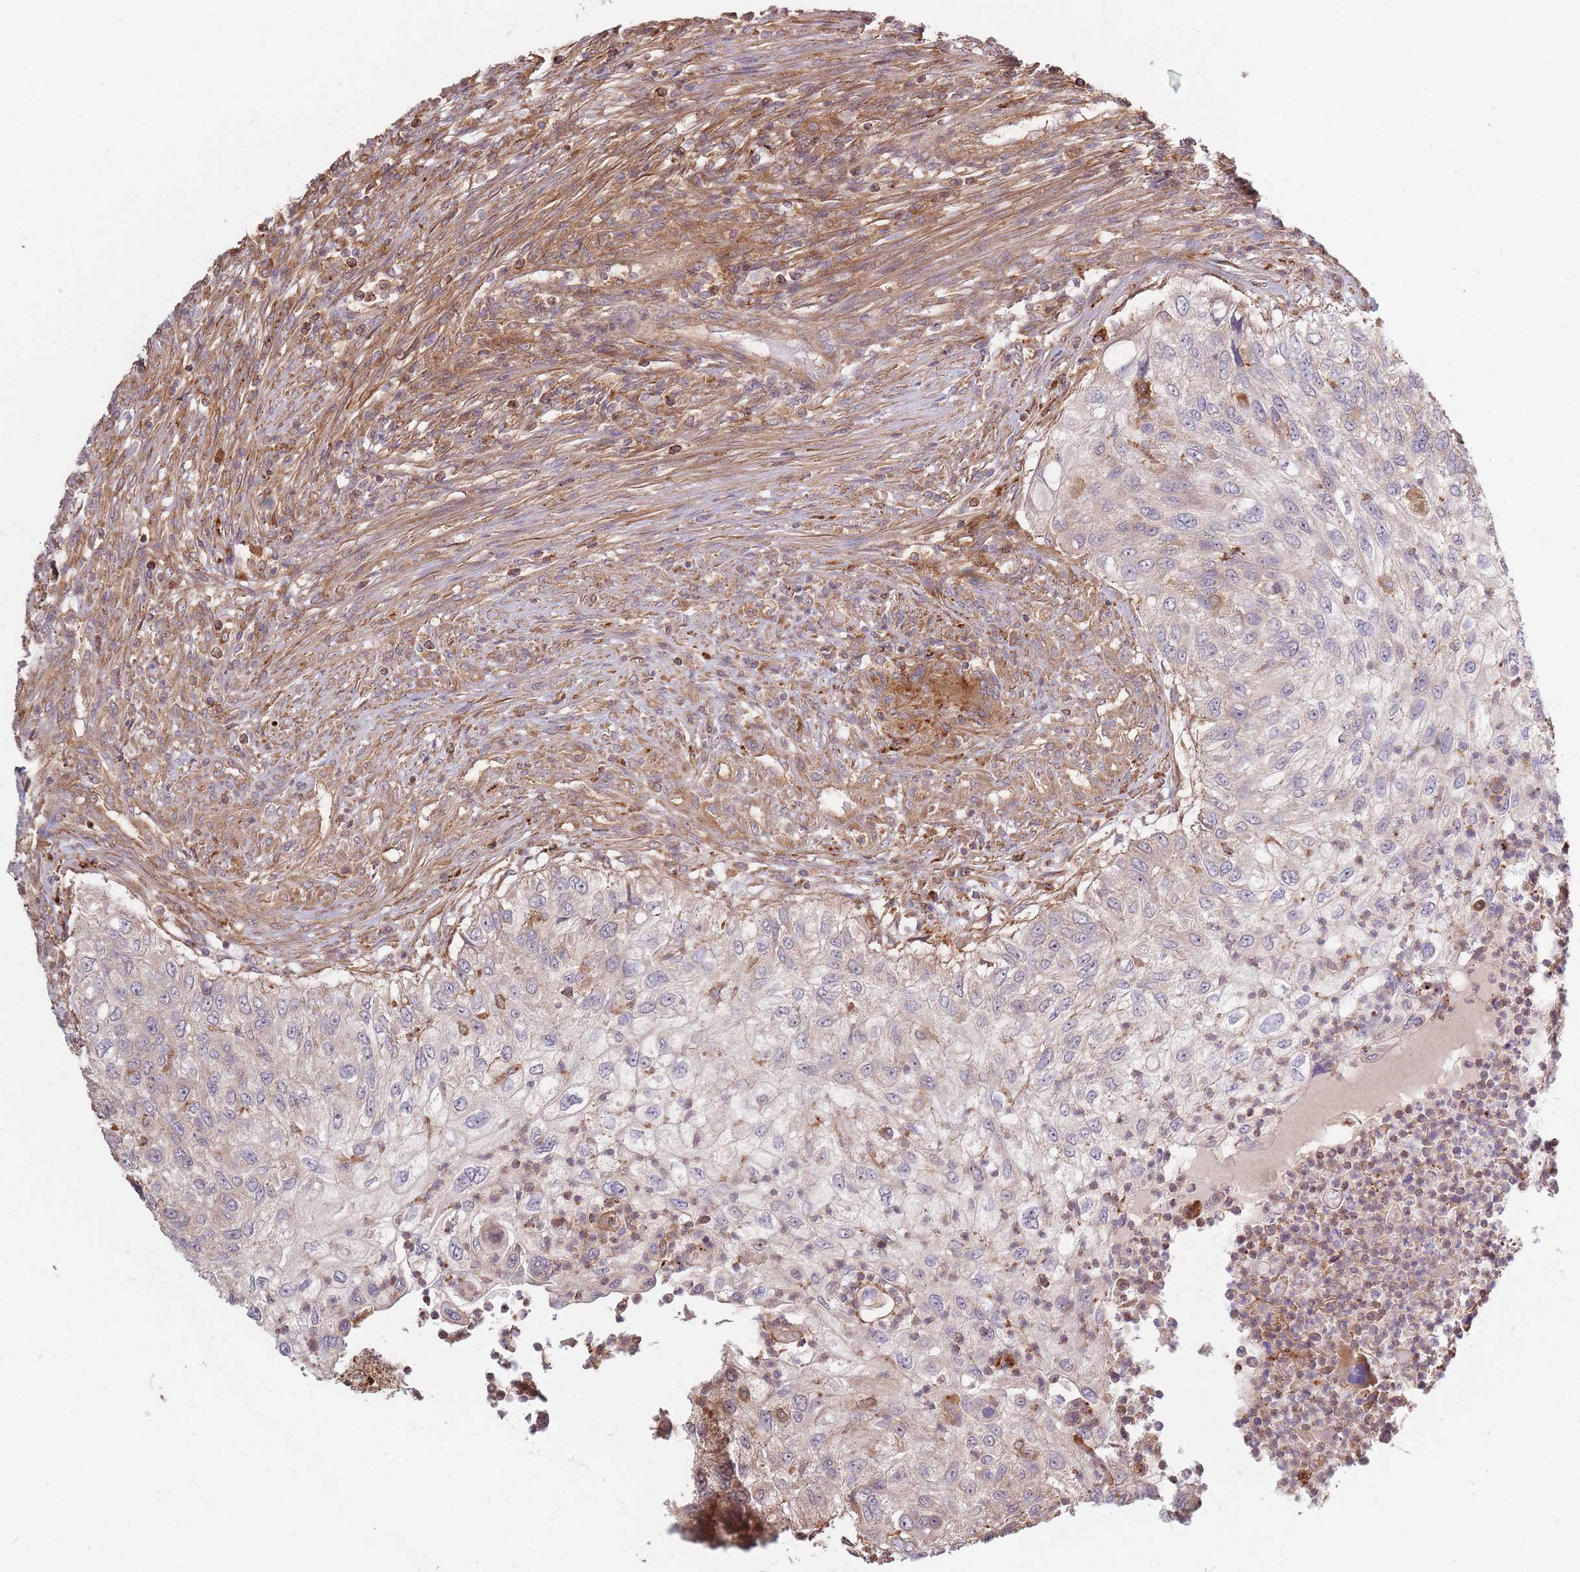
{"staining": {"intensity": "weak", "quantity": "25%-75%", "location": "cytoplasmic/membranous"}, "tissue": "urothelial cancer", "cell_type": "Tumor cells", "image_type": "cancer", "snomed": [{"axis": "morphology", "description": "Urothelial carcinoma, High grade"}, {"axis": "topography", "description": "Urinary bladder"}], "caption": "Protein expression by immunohistochemistry reveals weak cytoplasmic/membranous staining in approximately 25%-75% of tumor cells in urothelial carcinoma (high-grade).", "gene": "RASSF2", "patient": {"sex": "female", "age": 60}}